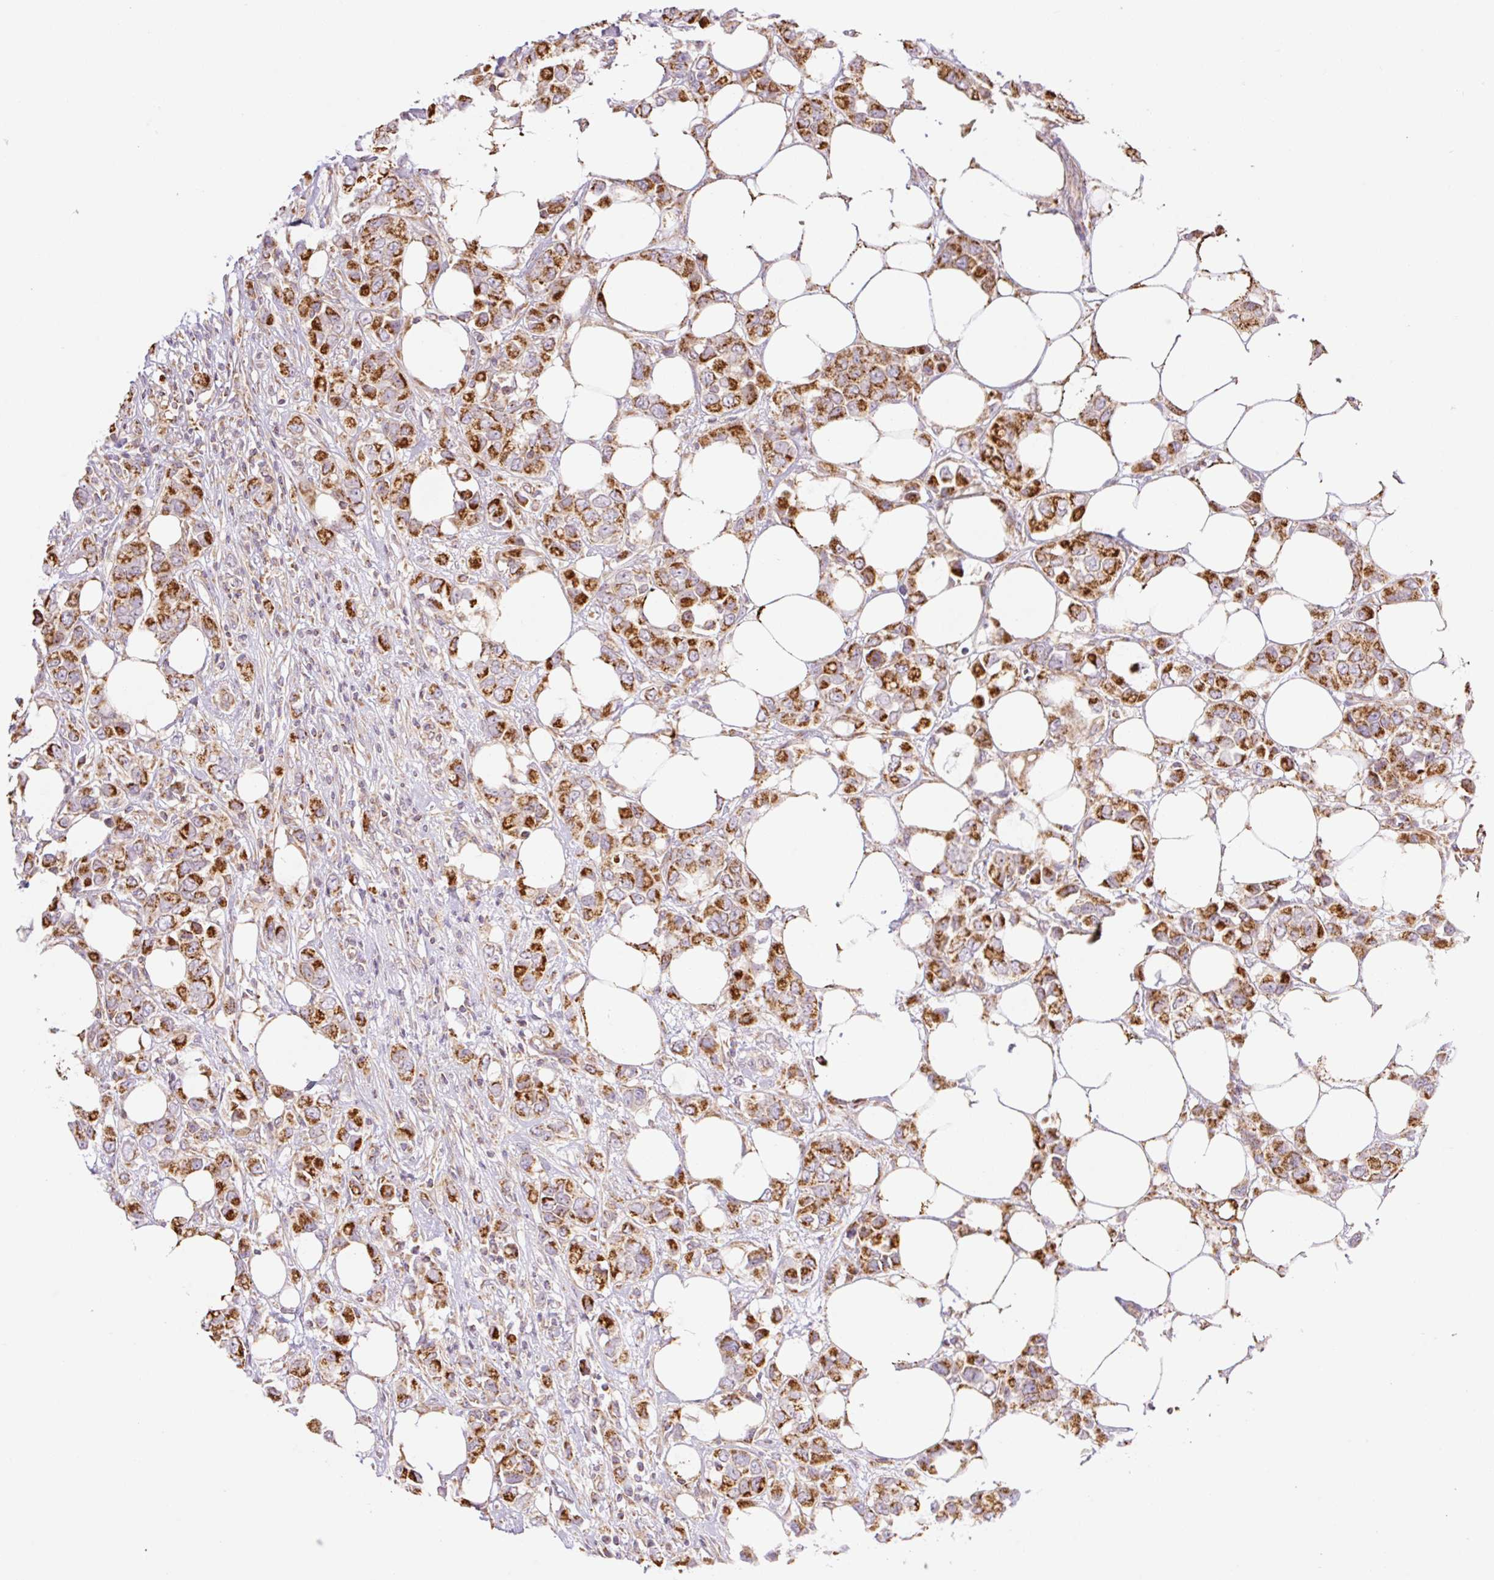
{"staining": {"intensity": "strong", "quantity": ">75%", "location": "cytoplasmic/membranous"}, "tissue": "breast cancer", "cell_type": "Tumor cells", "image_type": "cancer", "snomed": [{"axis": "morphology", "description": "Lobular carcinoma"}, {"axis": "topography", "description": "Breast"}], "caption": "Protein staining of breast cancer (lobular carcinoma) tissue demonstrates strong cytoplasmic/membranous positivity in approximately >75% of tumor cells.", "gene": "GOSR2", "patient": {"sex": "female", "age": 91}}